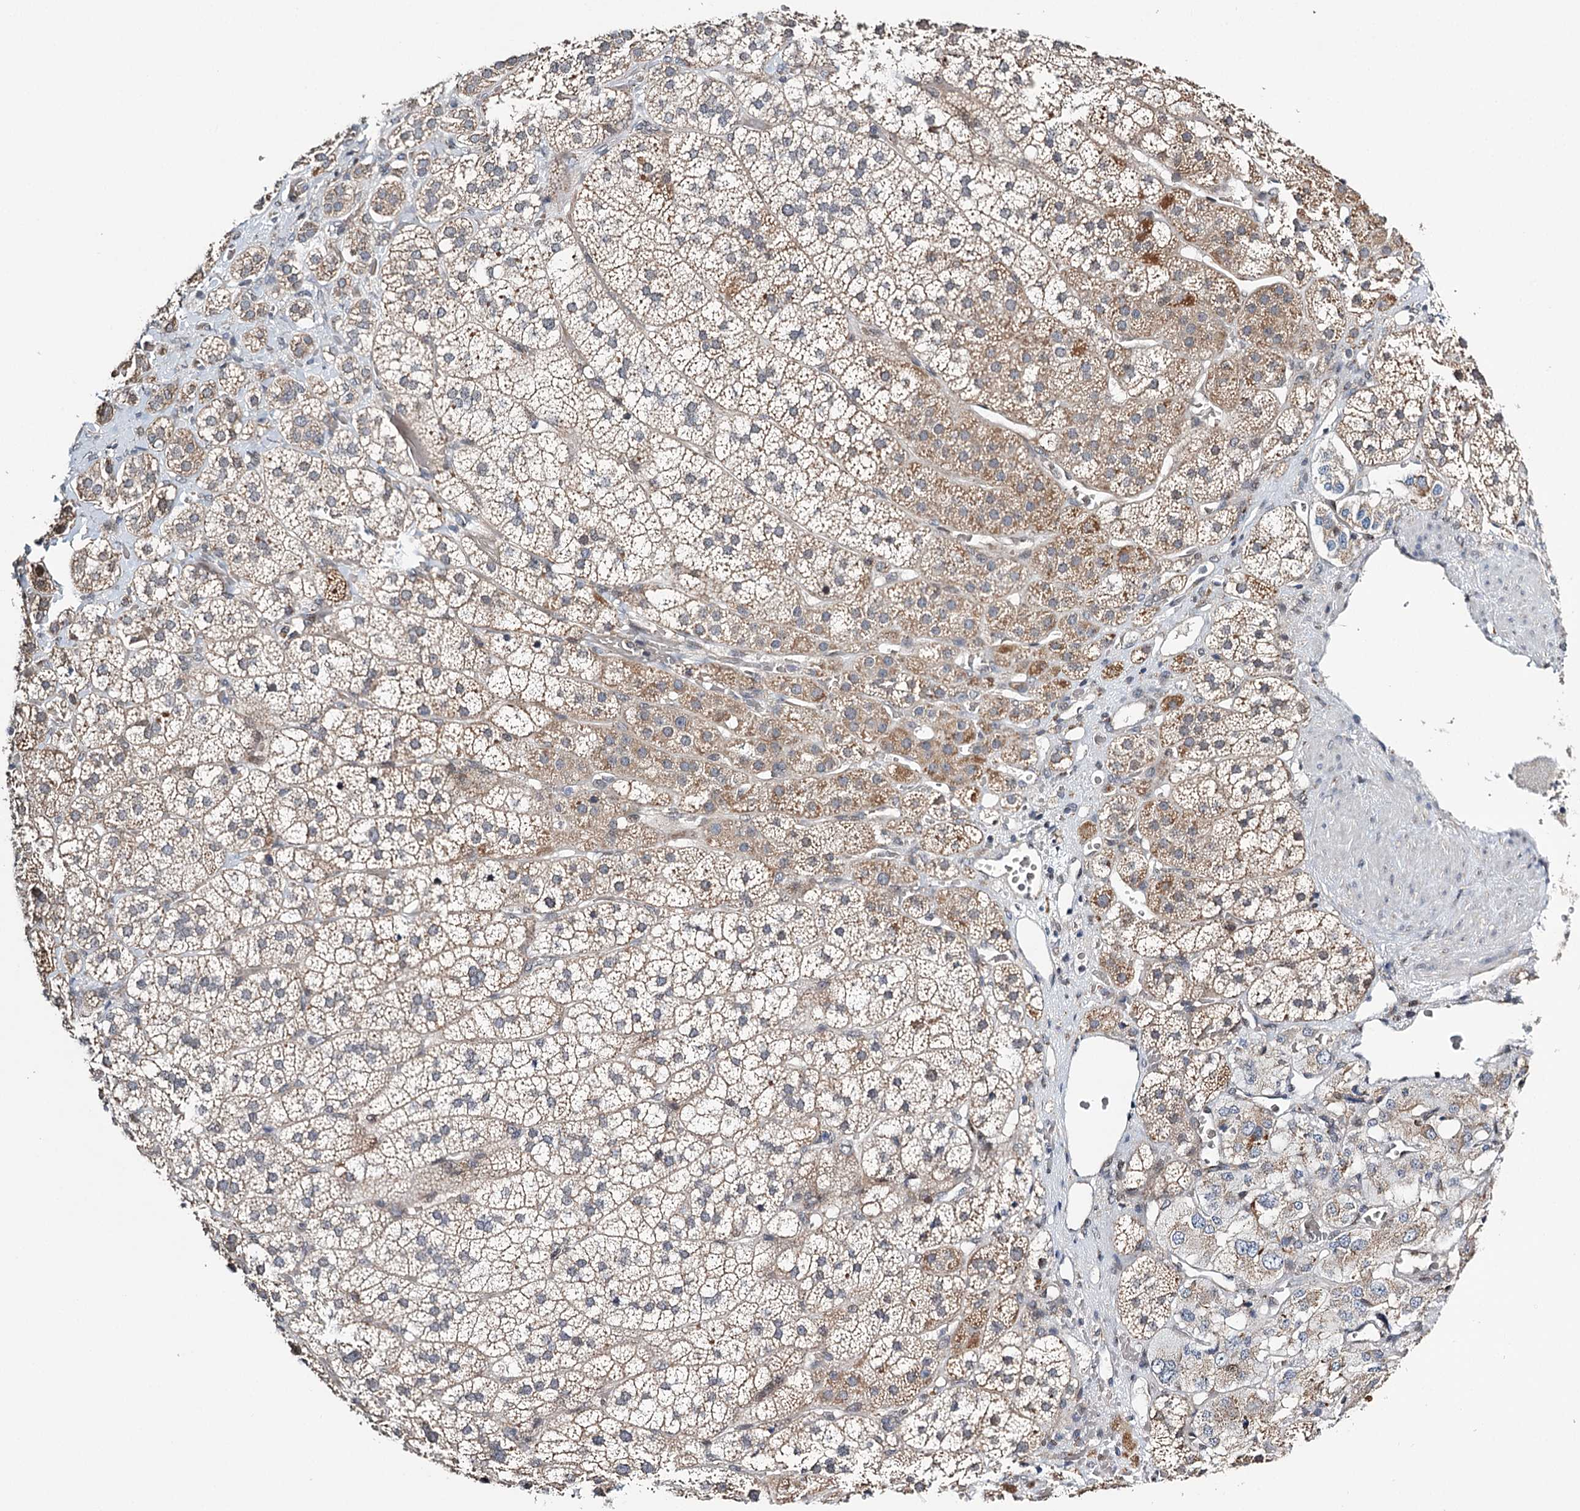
{"staining": {"intensity": "moderate", "quantity": "25%-75%", "location": "cytoplasmic/membranous"}, "tissue": "adrenal gland", "cell_type": "Glandular cells", "image_type": "normal", "snomed": [{"axis": "morphology", "description": "Normal tissue, NOS"}, {"axis": "topography", "description": "Adrenal gland"}], "caption": "Immunohistochemical staining of unremarkable human adrenal gland reveals medium levels of moderate cytoplasmic/membranous expression in approximately 25%-75% of glandular cells. (DAB IHC with brightfield microscopy, high magnification).", "gene": "CFAP46", "patient": {"sex": "female", "age": 44}}